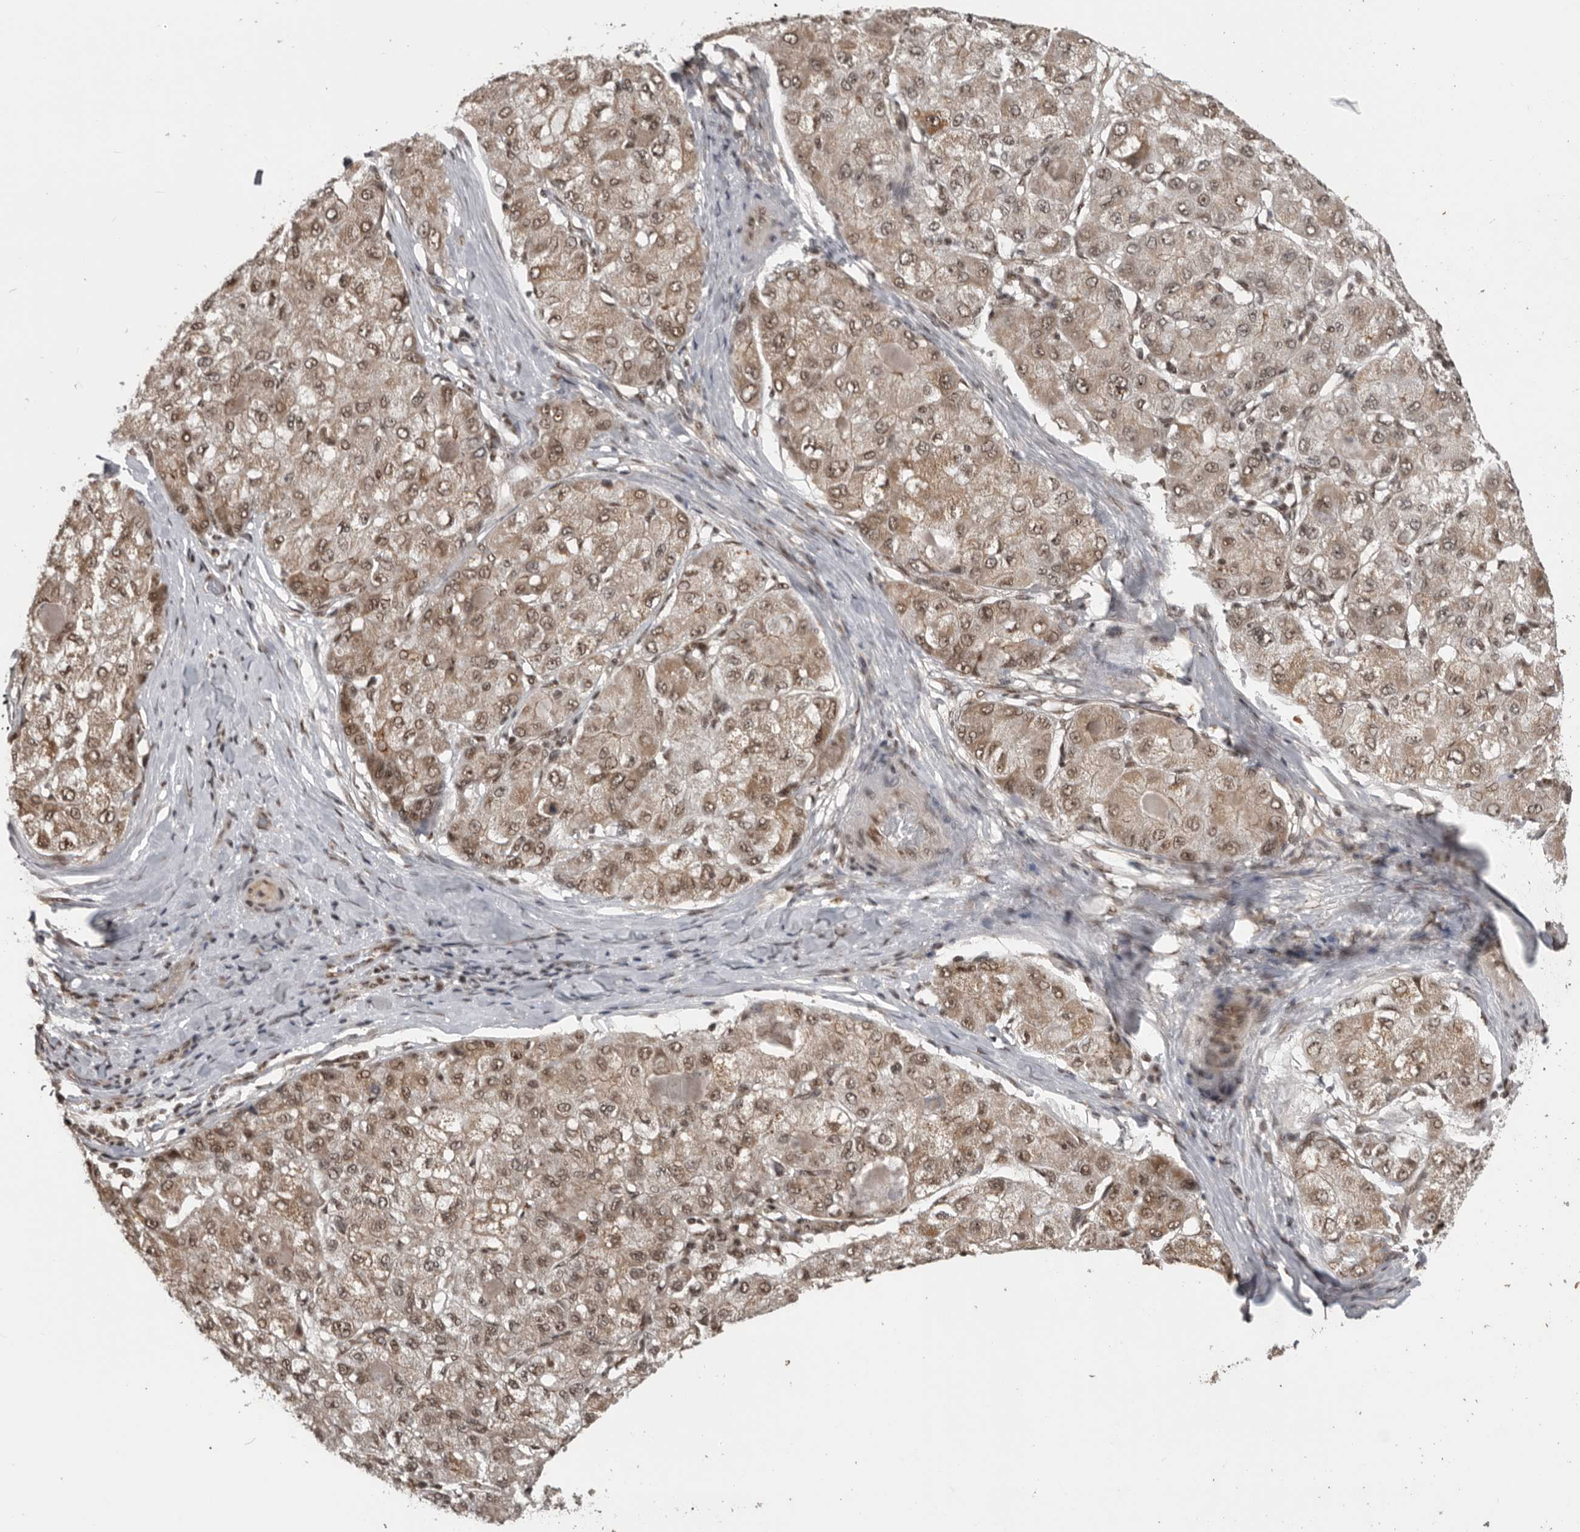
{"staining": {"intensity": "moderate", "quantity": ">75%", "location": "cytoplasmic/membranous,nuclear"}, "tissue": "liver cancer", "cell_type": "Tumor cells", "image_type": "cancer", "snomed": [{"axis": "morphology", "description": "Carcinoma, Hepatocellular, NOS"}, {"axis": "topography", "description": "Liver"}], "caption": "Approximately >75% of tumor cells in liver cancer (hepatocellular carcinoma) display moderate cytoplasmic/membranous and nuclear protein expression as visualized by brown immunohistochemical staining.", "gene": "CBLL1", "patient": {"sex": "male", "age": 80}}